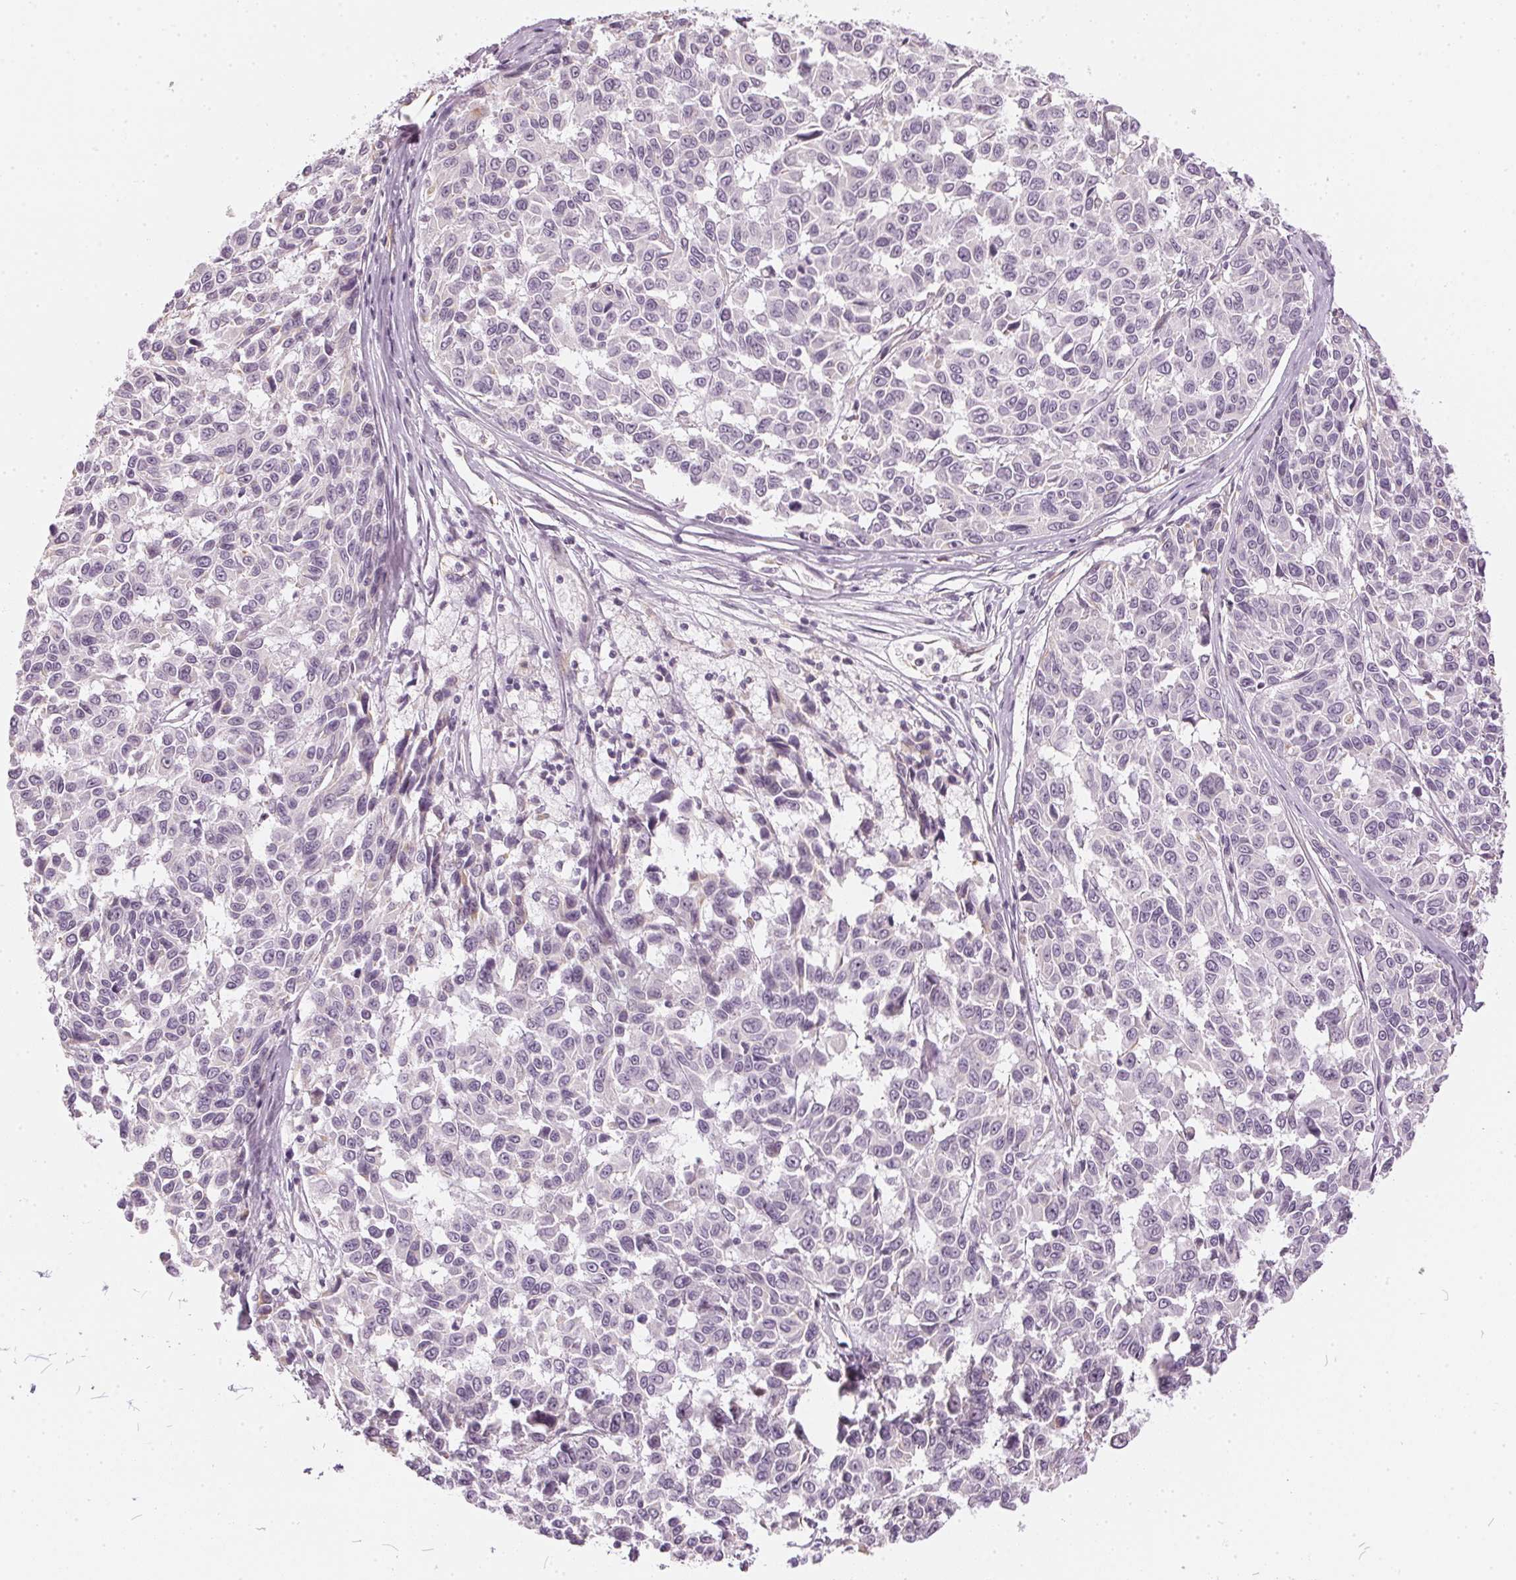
{"staining": {"intensity": "negative", "quantity": "none", "location": "none"}, "tissue": "melanoma", "cell_type": "Tumor cells", "image_type": "cancer", "snomed": [{"axis": "morphology", "description": "Malignant melanoma, NOS"}, {"axis": "topography", "description": "Skin"}], "caption": "There is no significant expression in tumor cells of melanoma. Brightfield microscopy of IHC stained with DAB (brown) and hematoxylin (blue), captured at high magnification.", "gene": "APLP1", "patient": {"sex": "female", "age": 66}}